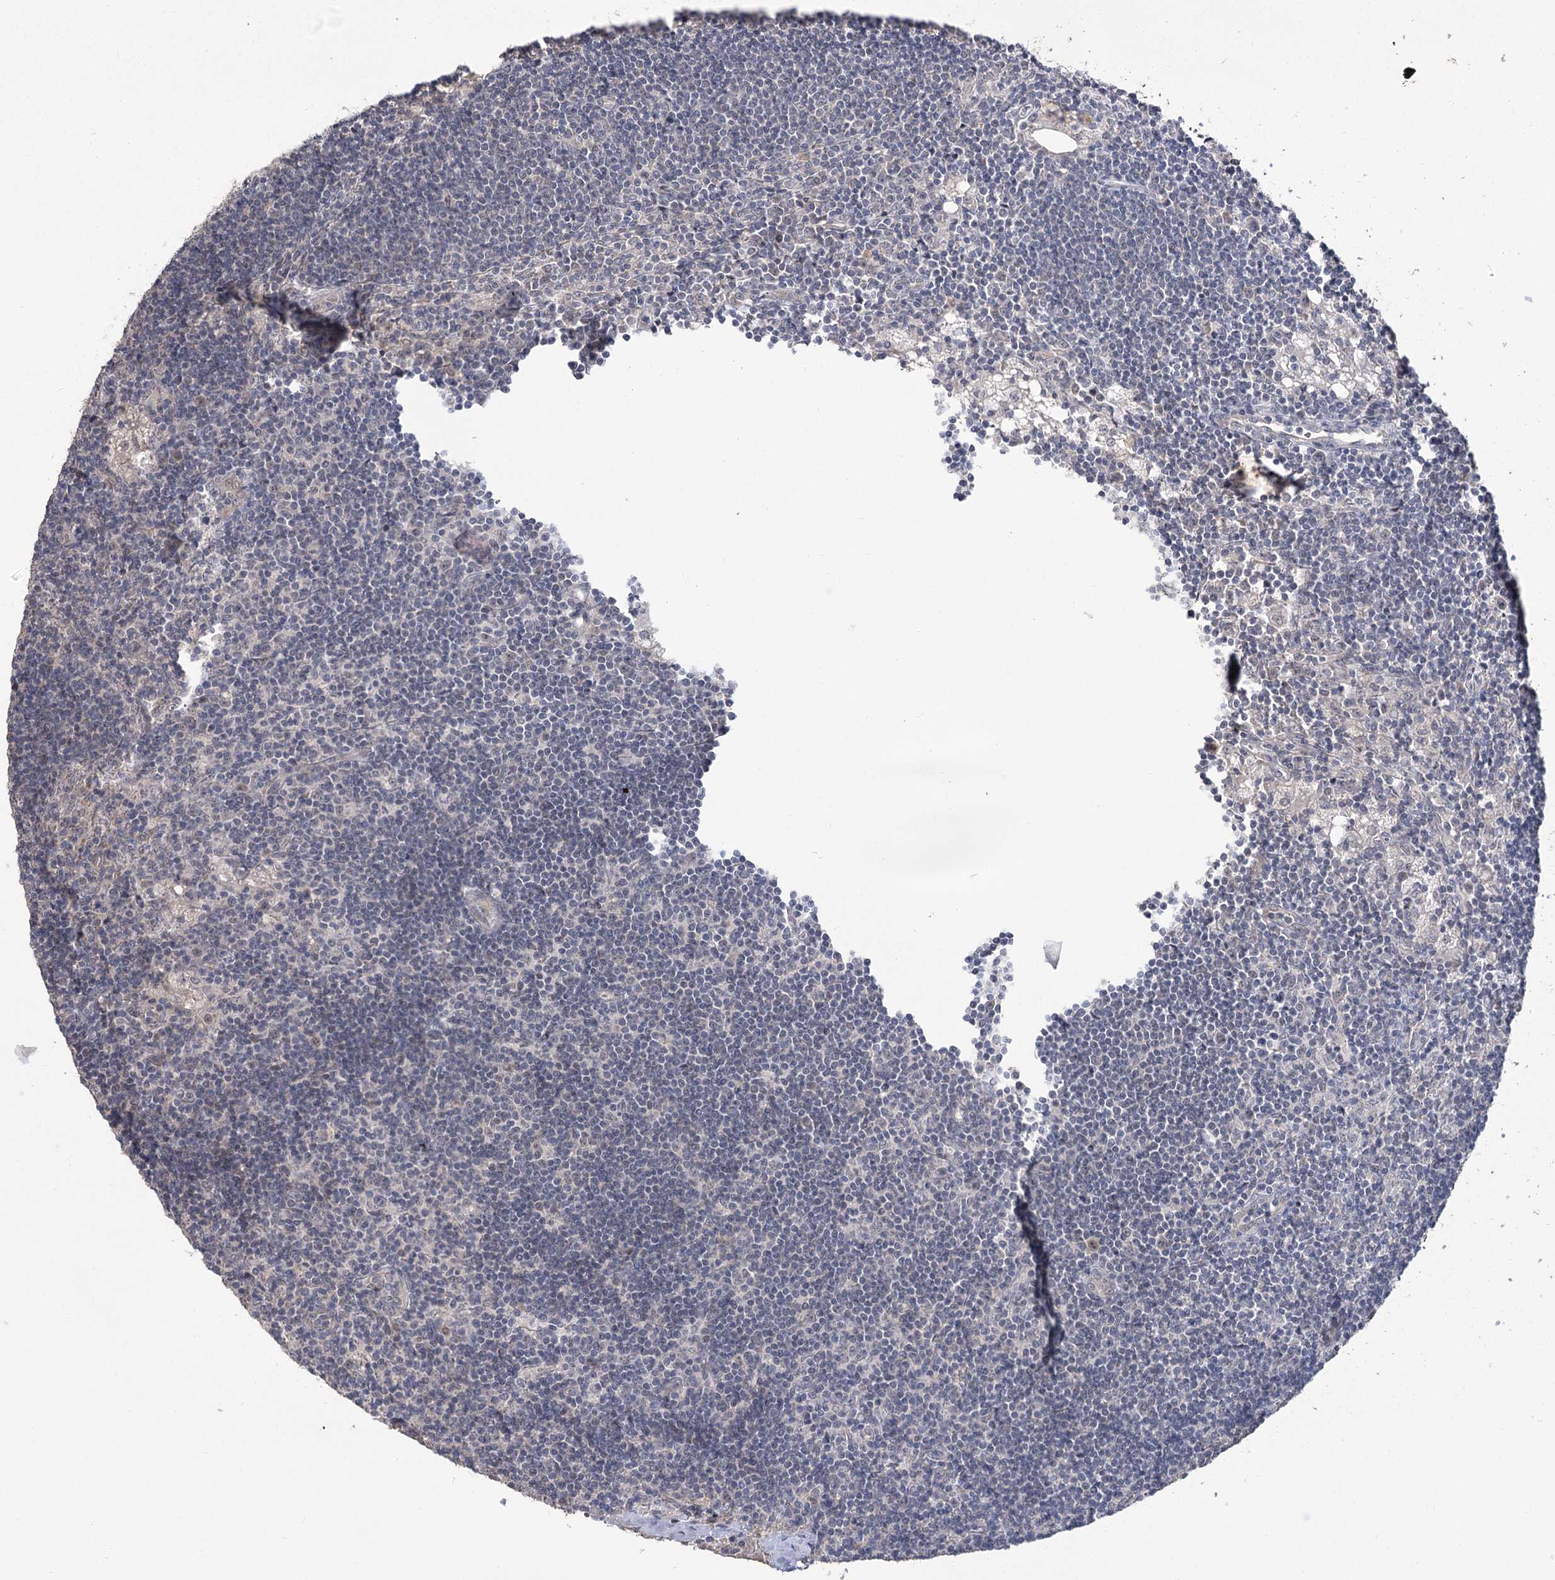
{"staining": {"intensity": "weak", "quantity": "<25%", "location": "cytoplasmic/membranous"}, "tissue": "lymph node", "cell_type": "Germinal center cells", "image_type": "normal", "snomed": [{"axis": "morphology", "description": "Normal tissue, NOS"}, {"axis": "topography", "description": "Lymph node"}], "caption": "The histopathology image exhibits no significant expression in germinal center cells of lymph node.", "gene": "PHYHIPL", "patient": {"sex": "male", "age": 24}}